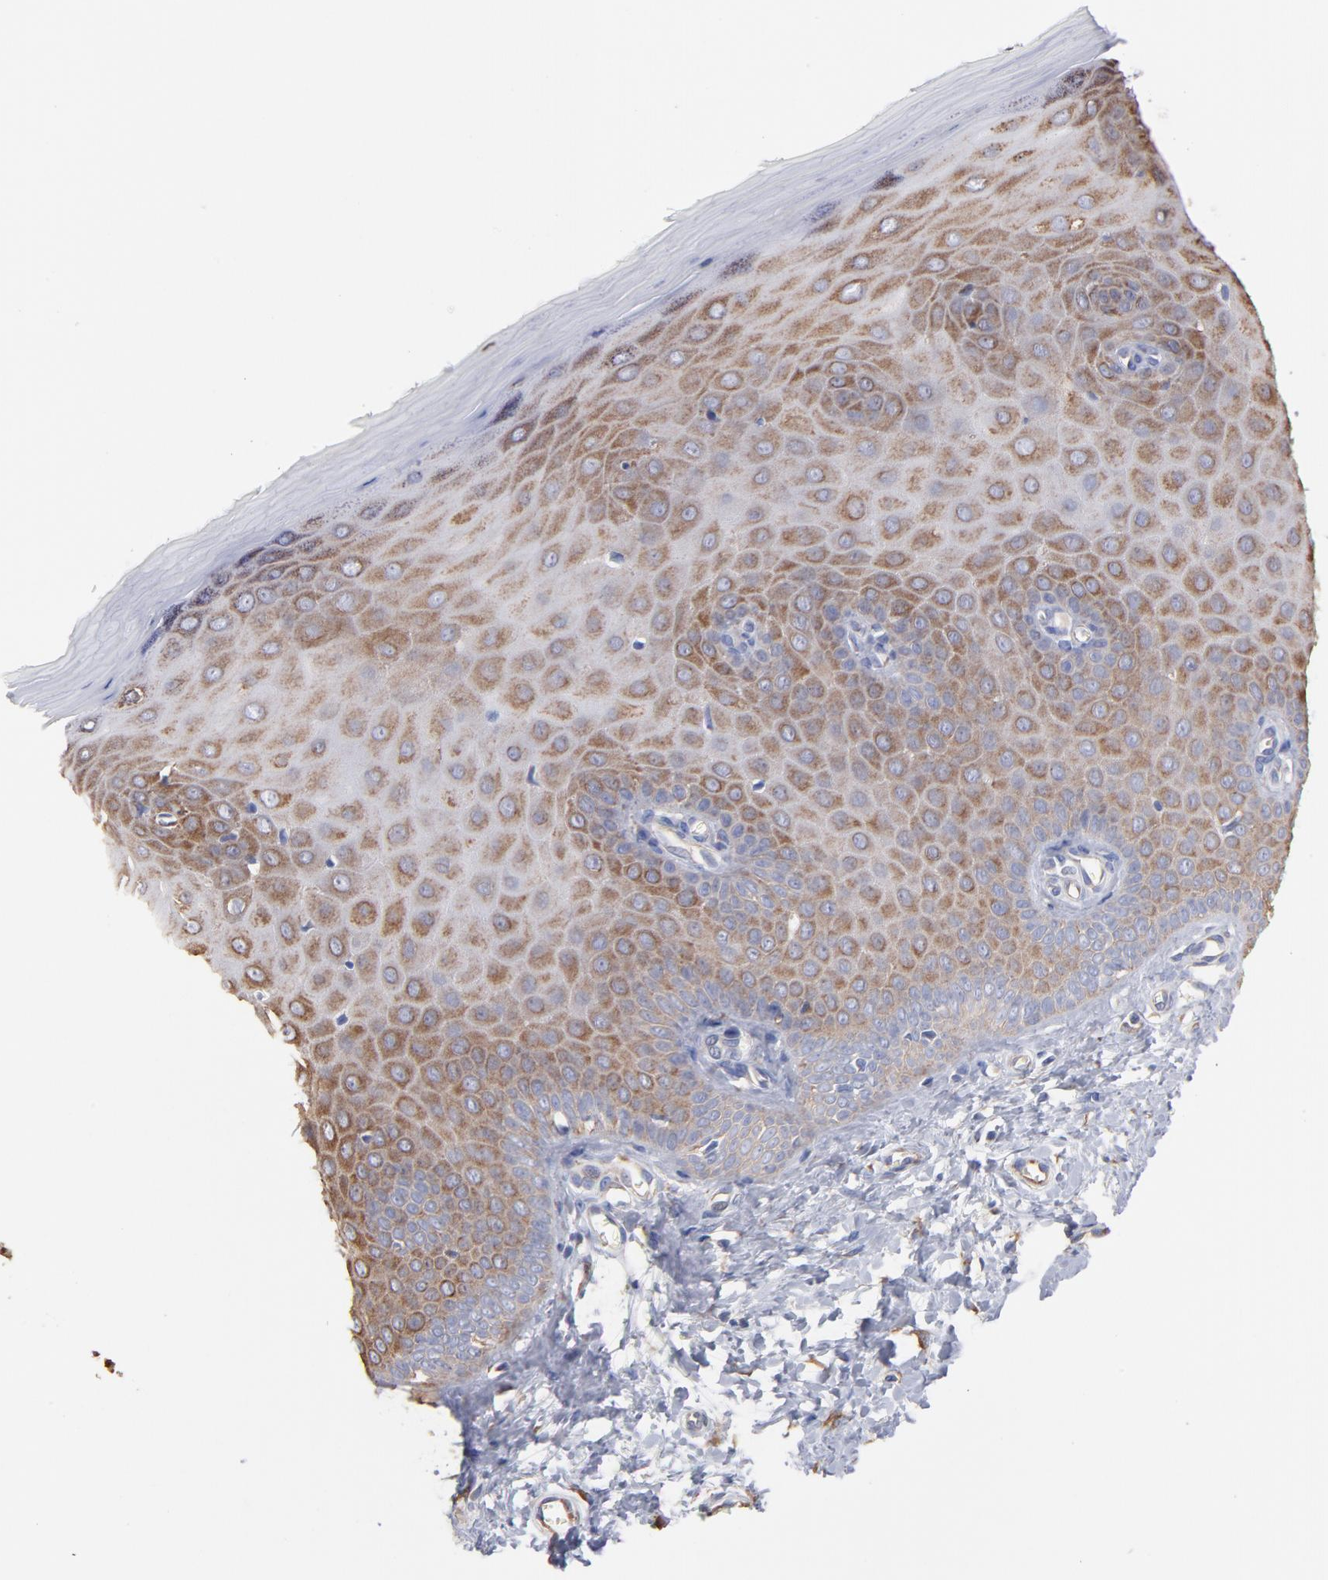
{"staining": {"intensity": "weak", "quantity": ">75%", "location": "cytoplasmic/membranous"}, "tissue": "cervix", "cell_type": "Glandular cells", "image_type": "normal", "snomed": [{"axis": "morphology", "description": "Normal tissue, NOS"}, {"axis": "topography", "description": "Cervix"}], "caption": "IHC of benign human cervix demonstrates low levels of weak cytoplasmic/membranous expression in approximately >75% of glandular cells. (Stains: DAB in brown, nuclei in blue, Microscopy: brightfield microscopy at high magnification).", "gene": "RPL9", "patient": {"sex": "female", "age": 55}}